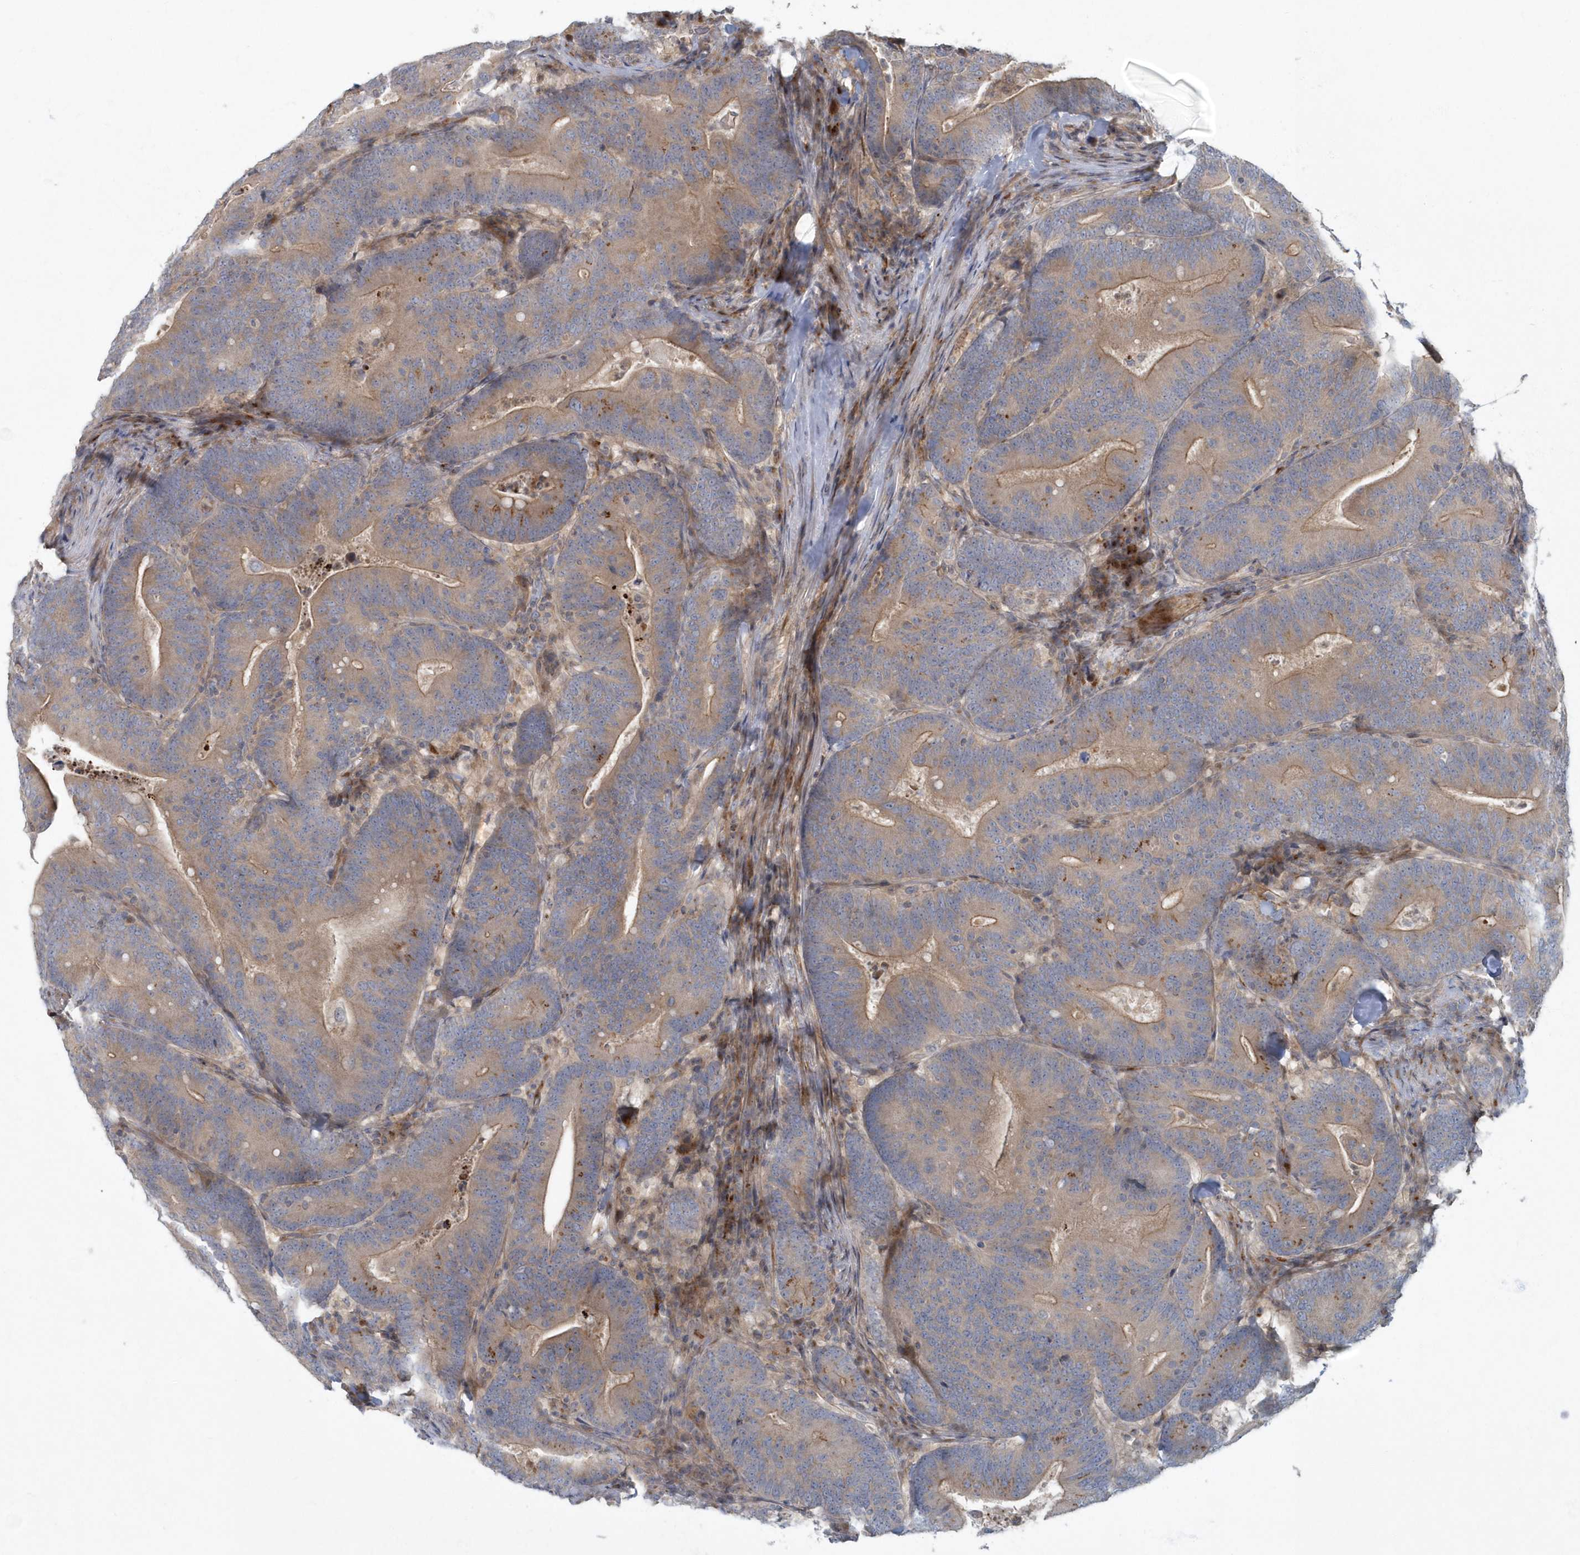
{"staining": {"intensity": "moderate", "quantity": ">75%", "location": "cytoplasmic/membranous"}, "tissue": "colorectal cancer", "cell_type": "Tumor cells", "image_type": "cancer", "snomed": [{"axis": "morphology", "description": "Adenocarcinoma, NOS"}, {"axis": "topography", "description": "Colon"}], "caption": "The image displays a brown stain indicating the presence of a protein in the cytoplasmic/membranous of tumor cells in colorectal cancer (adenocarcinoma). Immunohistochemistry stains the protein in brown and the nuclei are stained blue.", "gene": "ARHGEF38", "patient": {"sex": "female", "age": 66}}